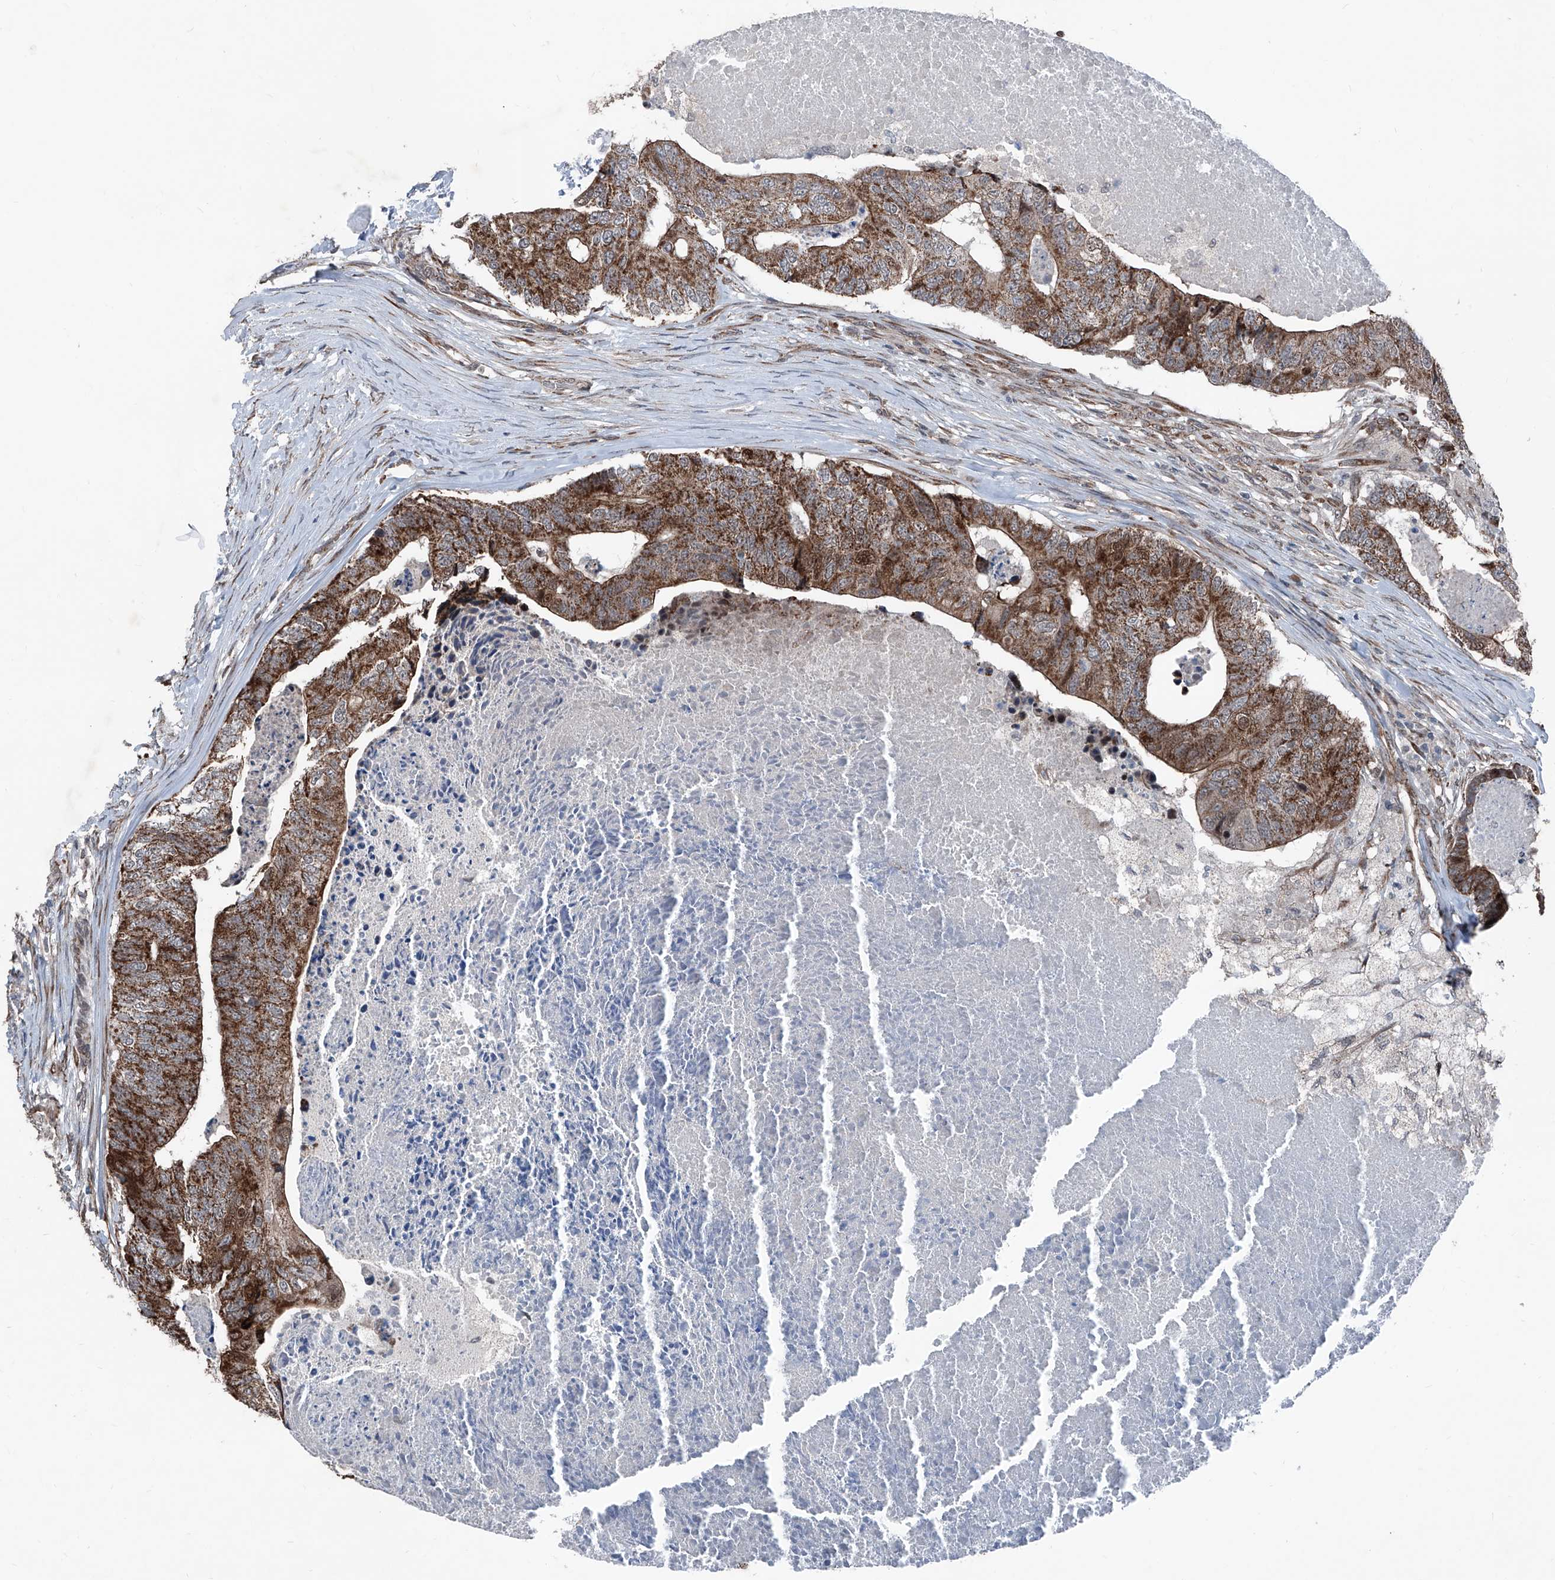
{"staining": {"intensity": "strong", "quantity": ">75%", "location": "cytoplasmic/membranous"}, "tissue": "colorectal cancer", "cell_type": "Tumor cells", "image_type": "cancer", "snomed": [{"axis": "morphology", "description": "Adenocarcinoma, NOS"}, {"axis": "topography", "description": "Colon"}], "caption": "A high amount of strong cytoplasmic/membranous expression is identified in approximately >75% of tumor cells in colorectal cancer tissue.", "gene": "COA7", "patient": {"sex": "female", "age": 67}}